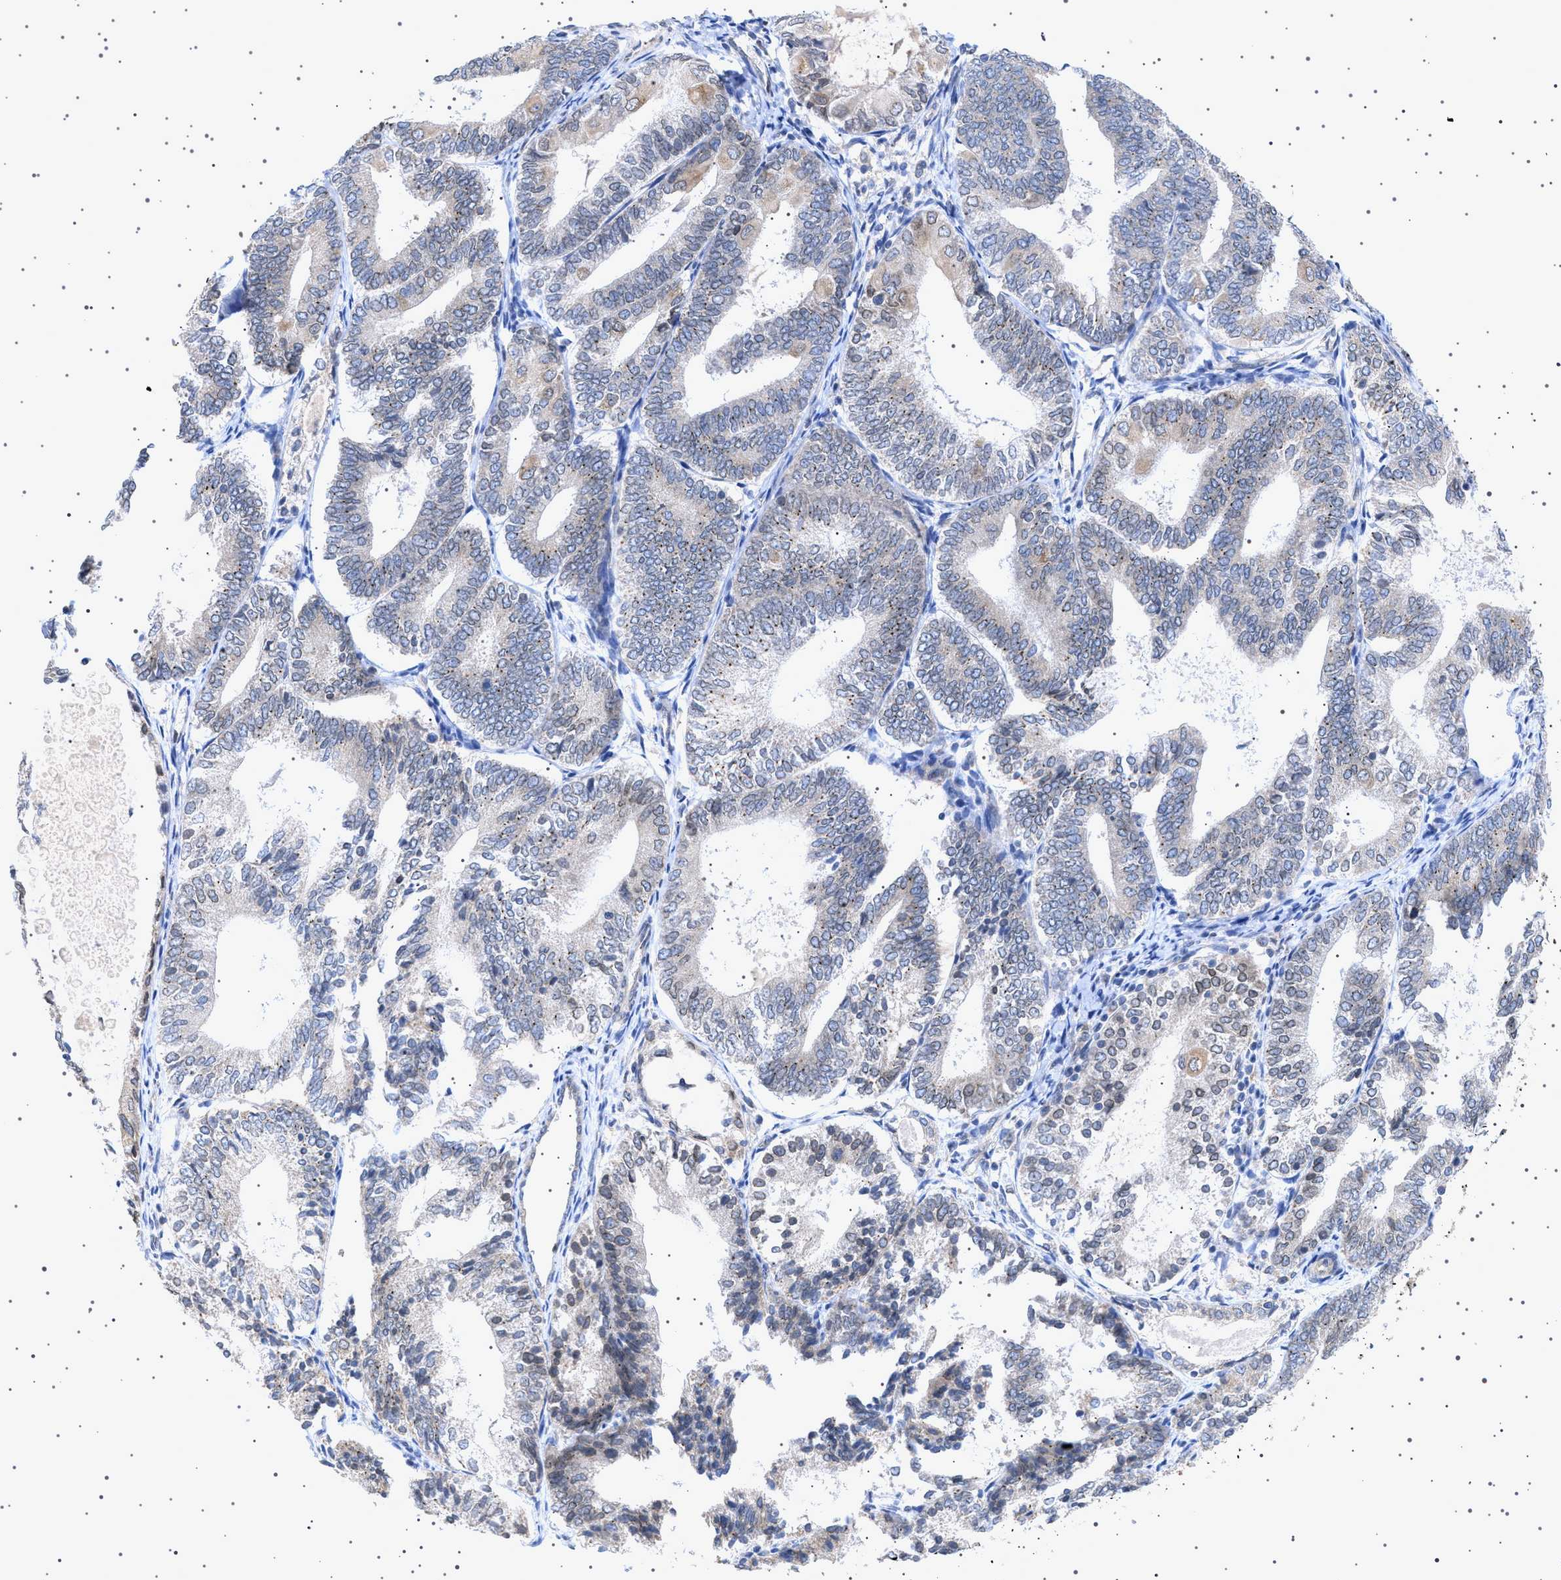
{"staining": {"intensity": "weak", "quantity": "25%-75%", "location": "cytoplasmic/membranous,nuclear"}, "tissue": "endometrial cancer", "cell_type": "Tumor cells", "image_type": "cancer", "snomed": [{"axis": "morphology", "description": "Adenocarcinoma, NOS"}, {"axis": "topography", "description": "Endometrium"}], "caption": "IHC micrograph of neoplastic tissue: endometrial adenocarcinoma stained using immunohistochemistry demonstrates low levels of weak protein expression localized specifically in the cytoplasmic/membranous and nuclear of tumor cells, appearing as a cytoplasmic/membranous and nuclear brown color.", "gene": "NUP93", "patient": {"sex": "female", "age": 81}}